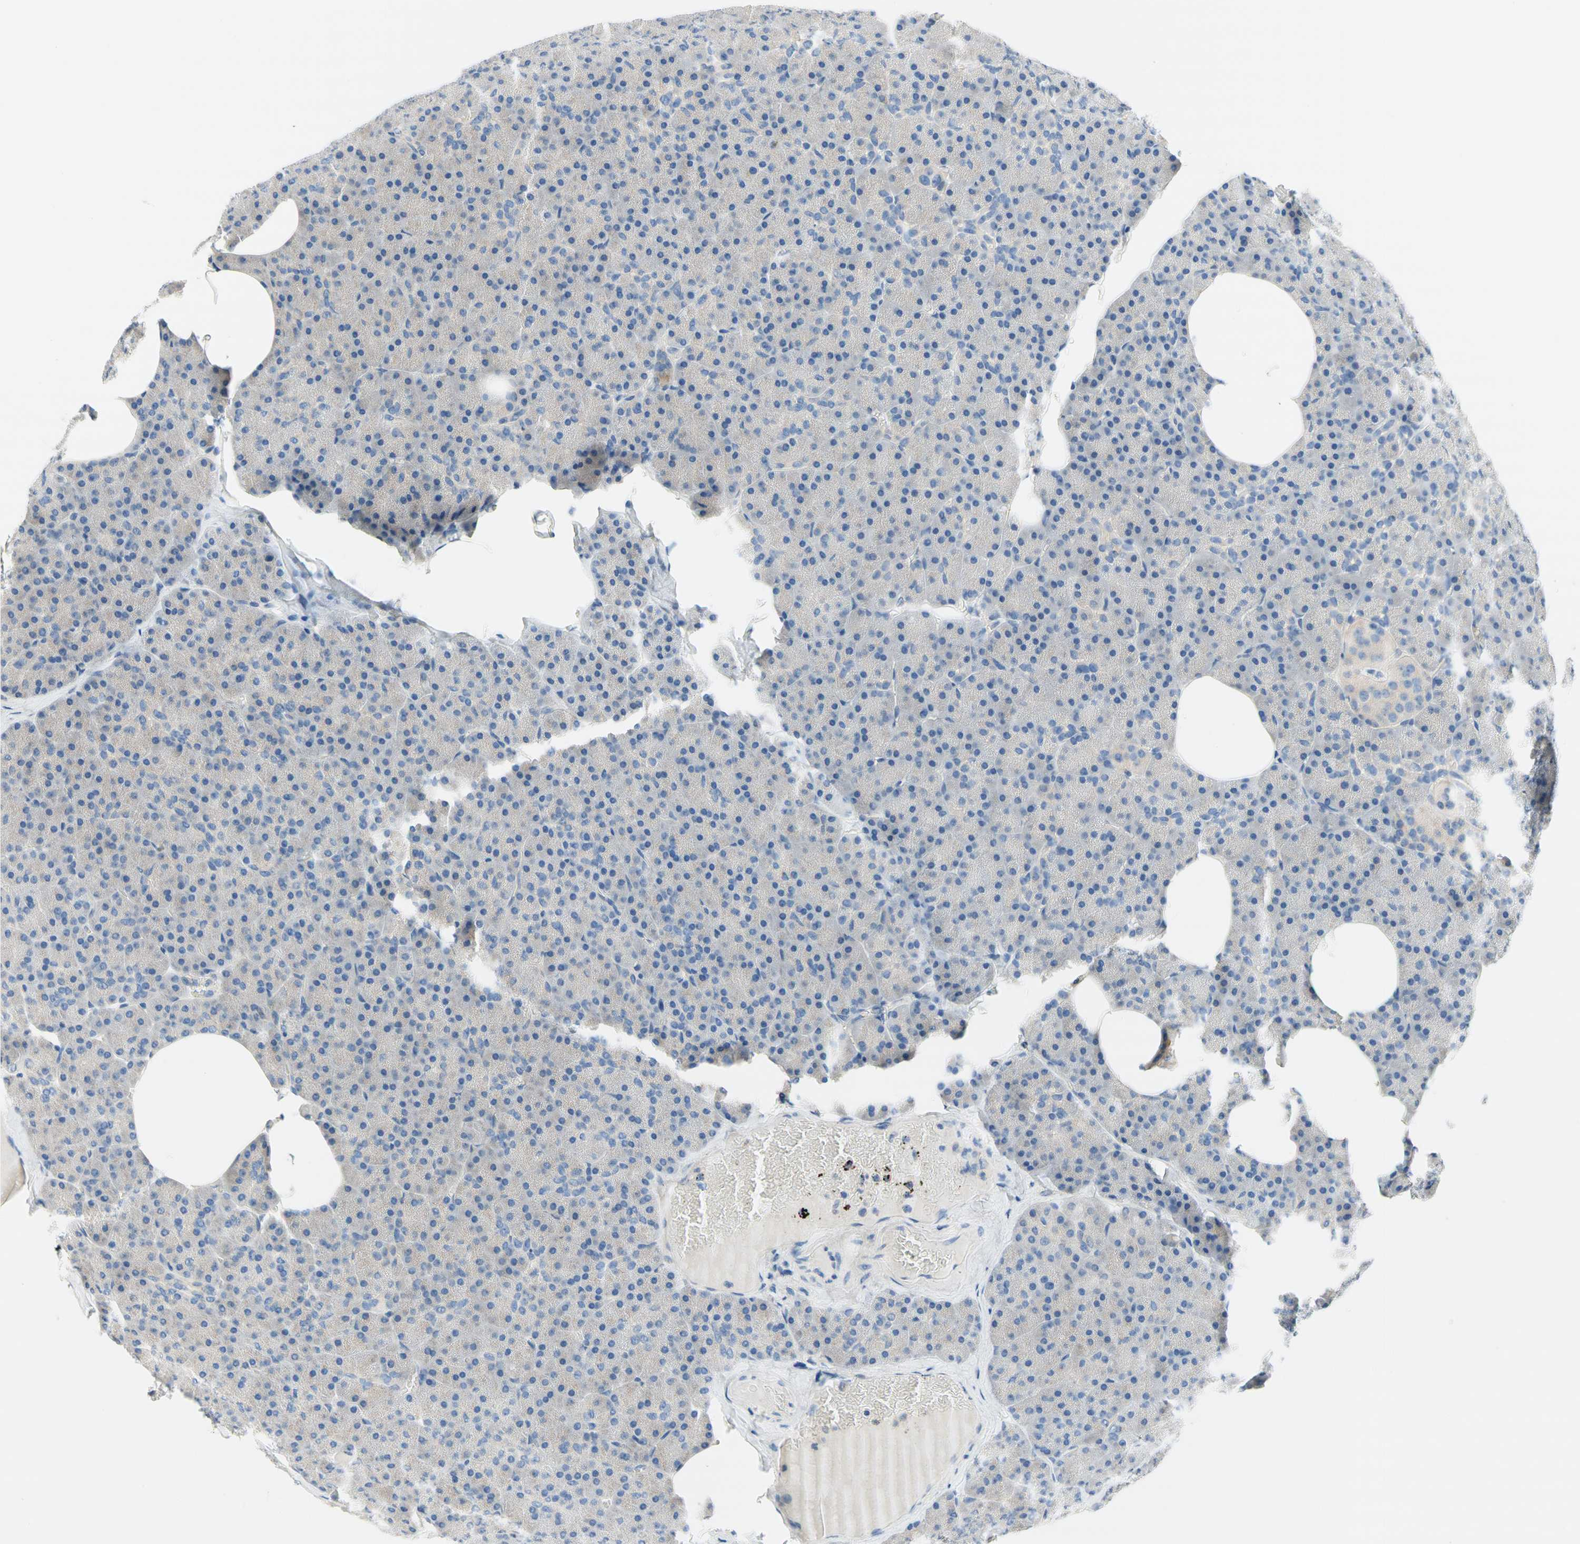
{"staining": {"intensity": "weak", "quantity": ">75%", "location": "cytoplasmic/membranous"}, "tissue": "pancreas", "cell_type": "Exocrine glandular cells", "image_type": "normal", "snomed": [{"axis": "morphology", "description": "Normal tissue, NOS"}, {"axis": "topography", "description": "Pancreas"}], "caption": "This is a photomicrograph of immunohistochemistry (IHC) staining of unremarkable pancreas, which shows weak positivity in the cytoplasmic/membranous of exocrine glandular cells.", "gene": "F3", "patient": {"sex": "female", "age": 35}}